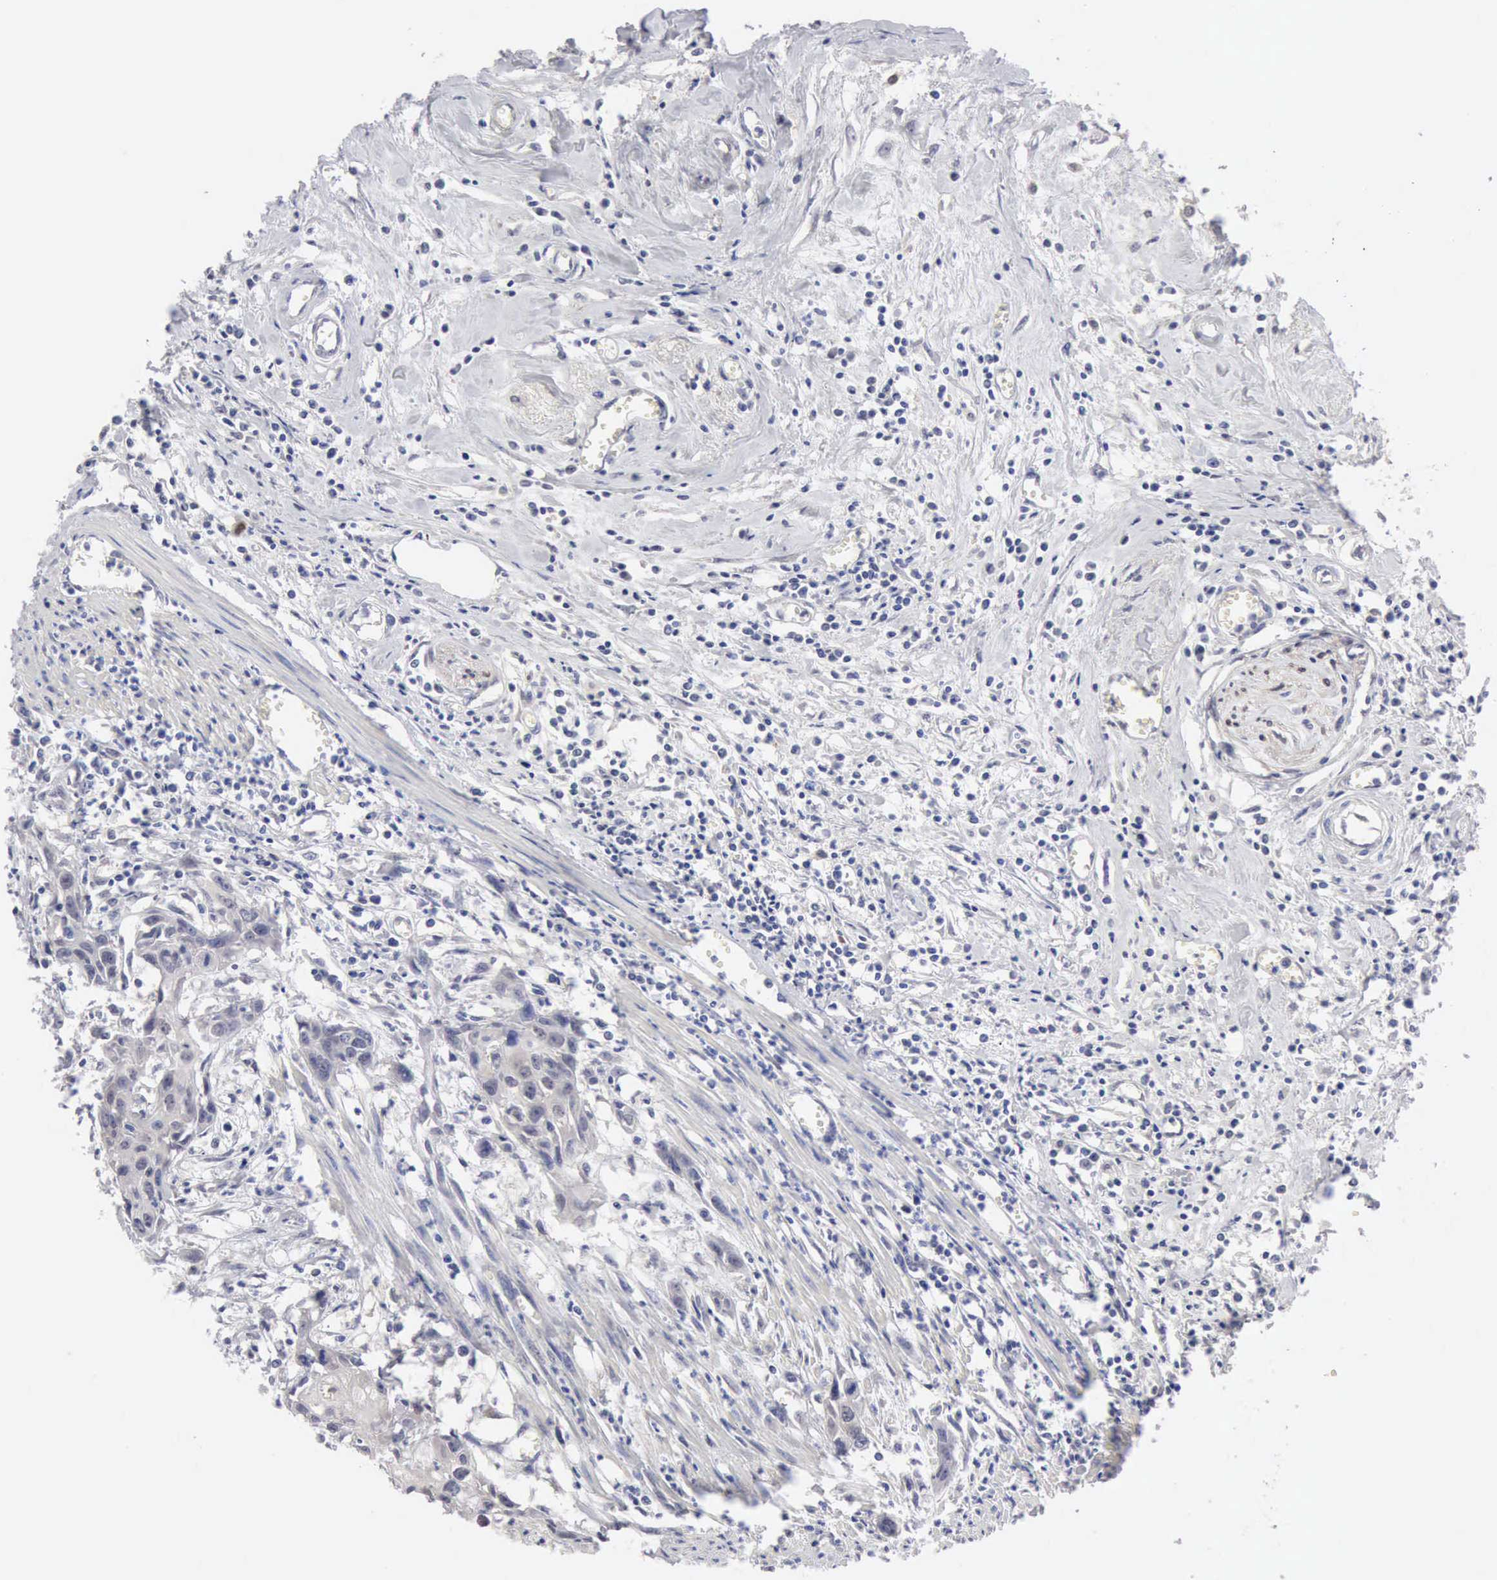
{"staining": {"intensity": "negative", "quantity": "none", "location": "none"}, "tissue": "urothelial cancer", "cell_type": "Tumor cells", "image_type": "cancer", "snomed": [{"axis": "morphology", "description": "Urothelial carcinoma, High grade"}, {"axis": "topography", "description": "Urinary bladder"}], "caption": "High power microscopy image of an immunohistochemistry photomicrograph of urothelial carcinoma (high-grade), revealing no significant staining in tumor cells.", "gene": "PTGR2", "patient": {"sex": "male", "age": 54}}